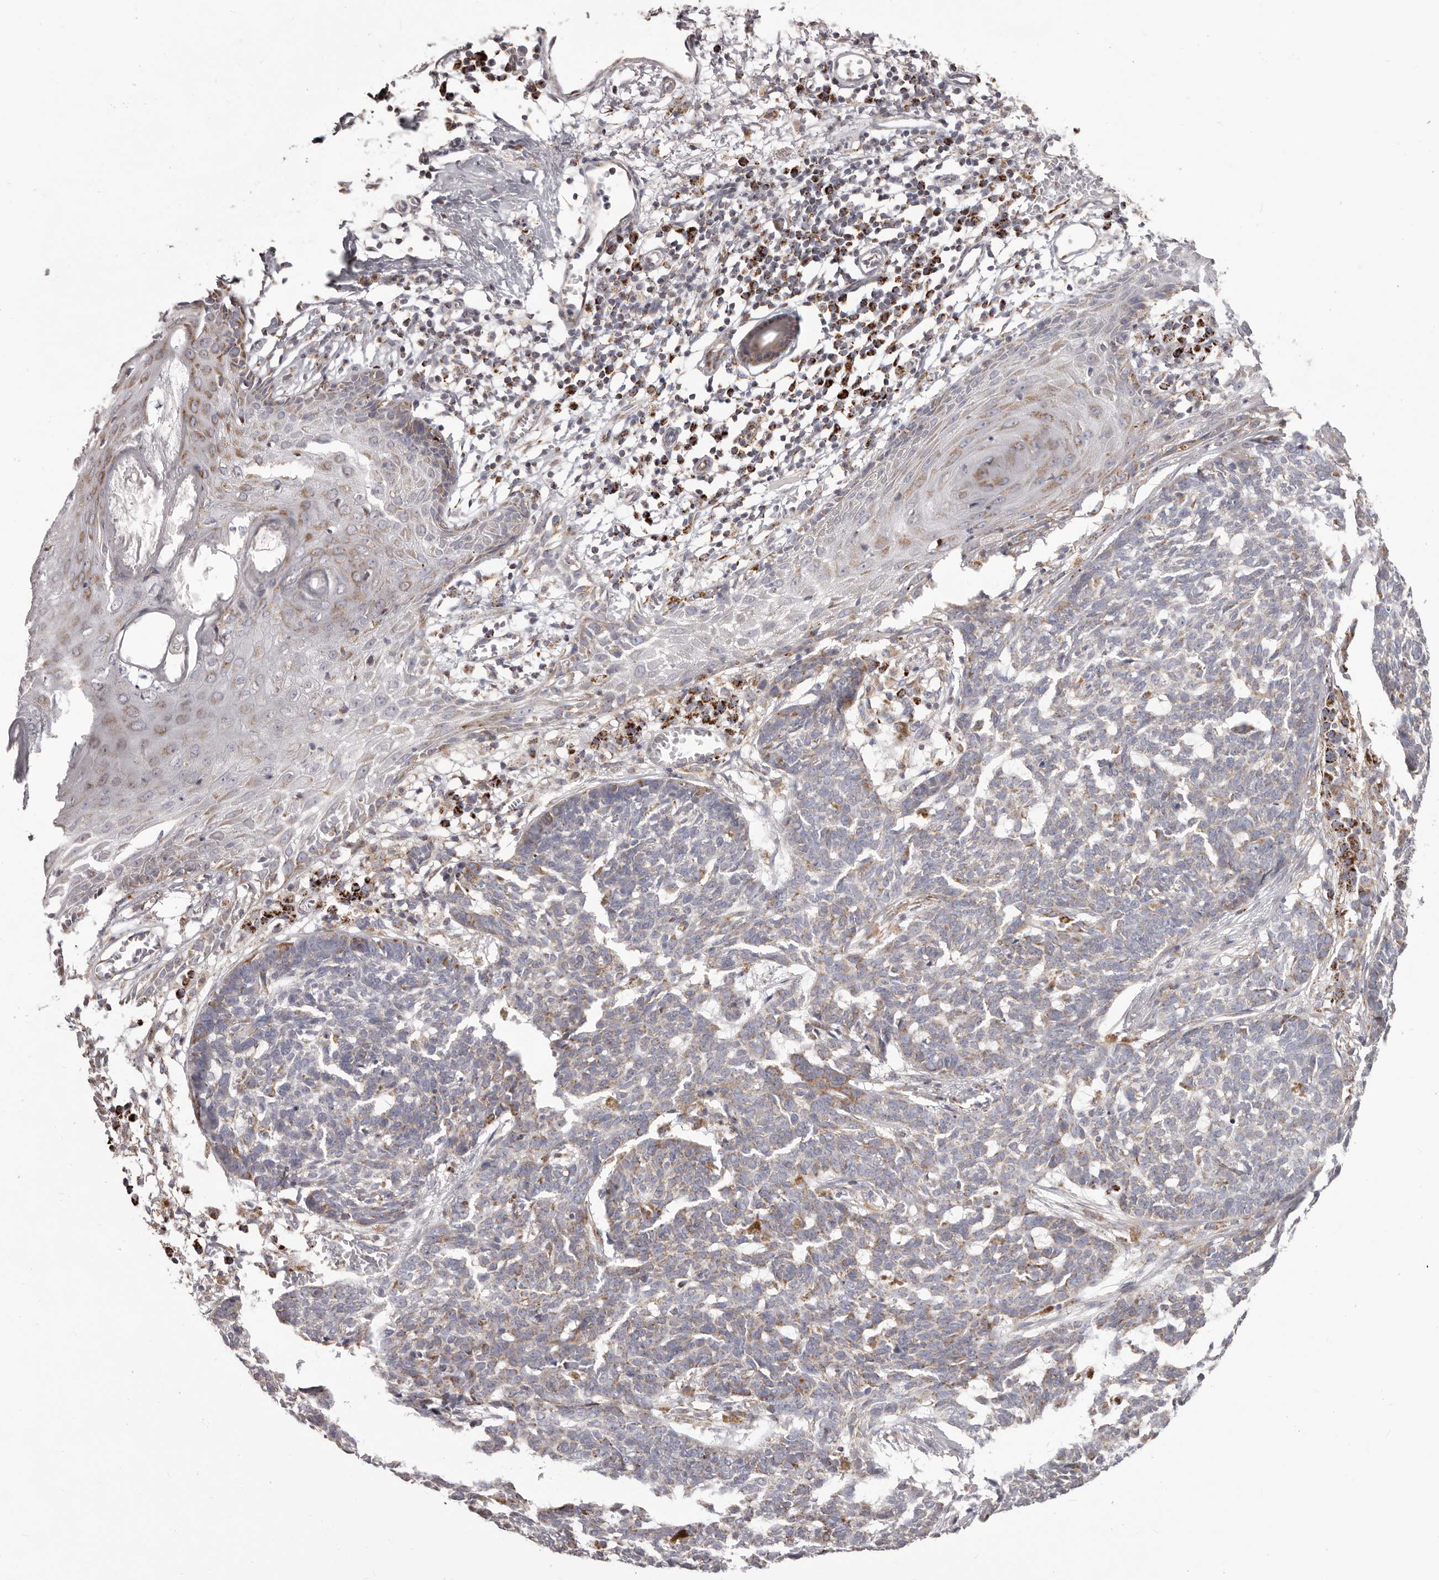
{"staining": {"intensity": "moderate", "quantity": "25%-75%", "location": "cytoplasmic/membranous"}, "tissue": "skin cancer", "cell_type": "Tumor cells", "image_type": "cancer", "snomed": [{"axis": "morphology", "description": "Basal cell carcinoma"}, {"axis": "topography", "description": "Skin"}], "caption": "Immunohistochemistry (IHC) of human skin basal cell carcinoma exhibits medium levels of moderate cytoplasmic/membranous expression in about 25%-75% of tumor cells. Using DAB (3,3'-diaminobenzidine) (brown) and hematoxylin (blue) stains, captured at high magnification using brightfield microscopy.", "gene": "PRMT2", "patient": {"sex": "male", "age": 85}}